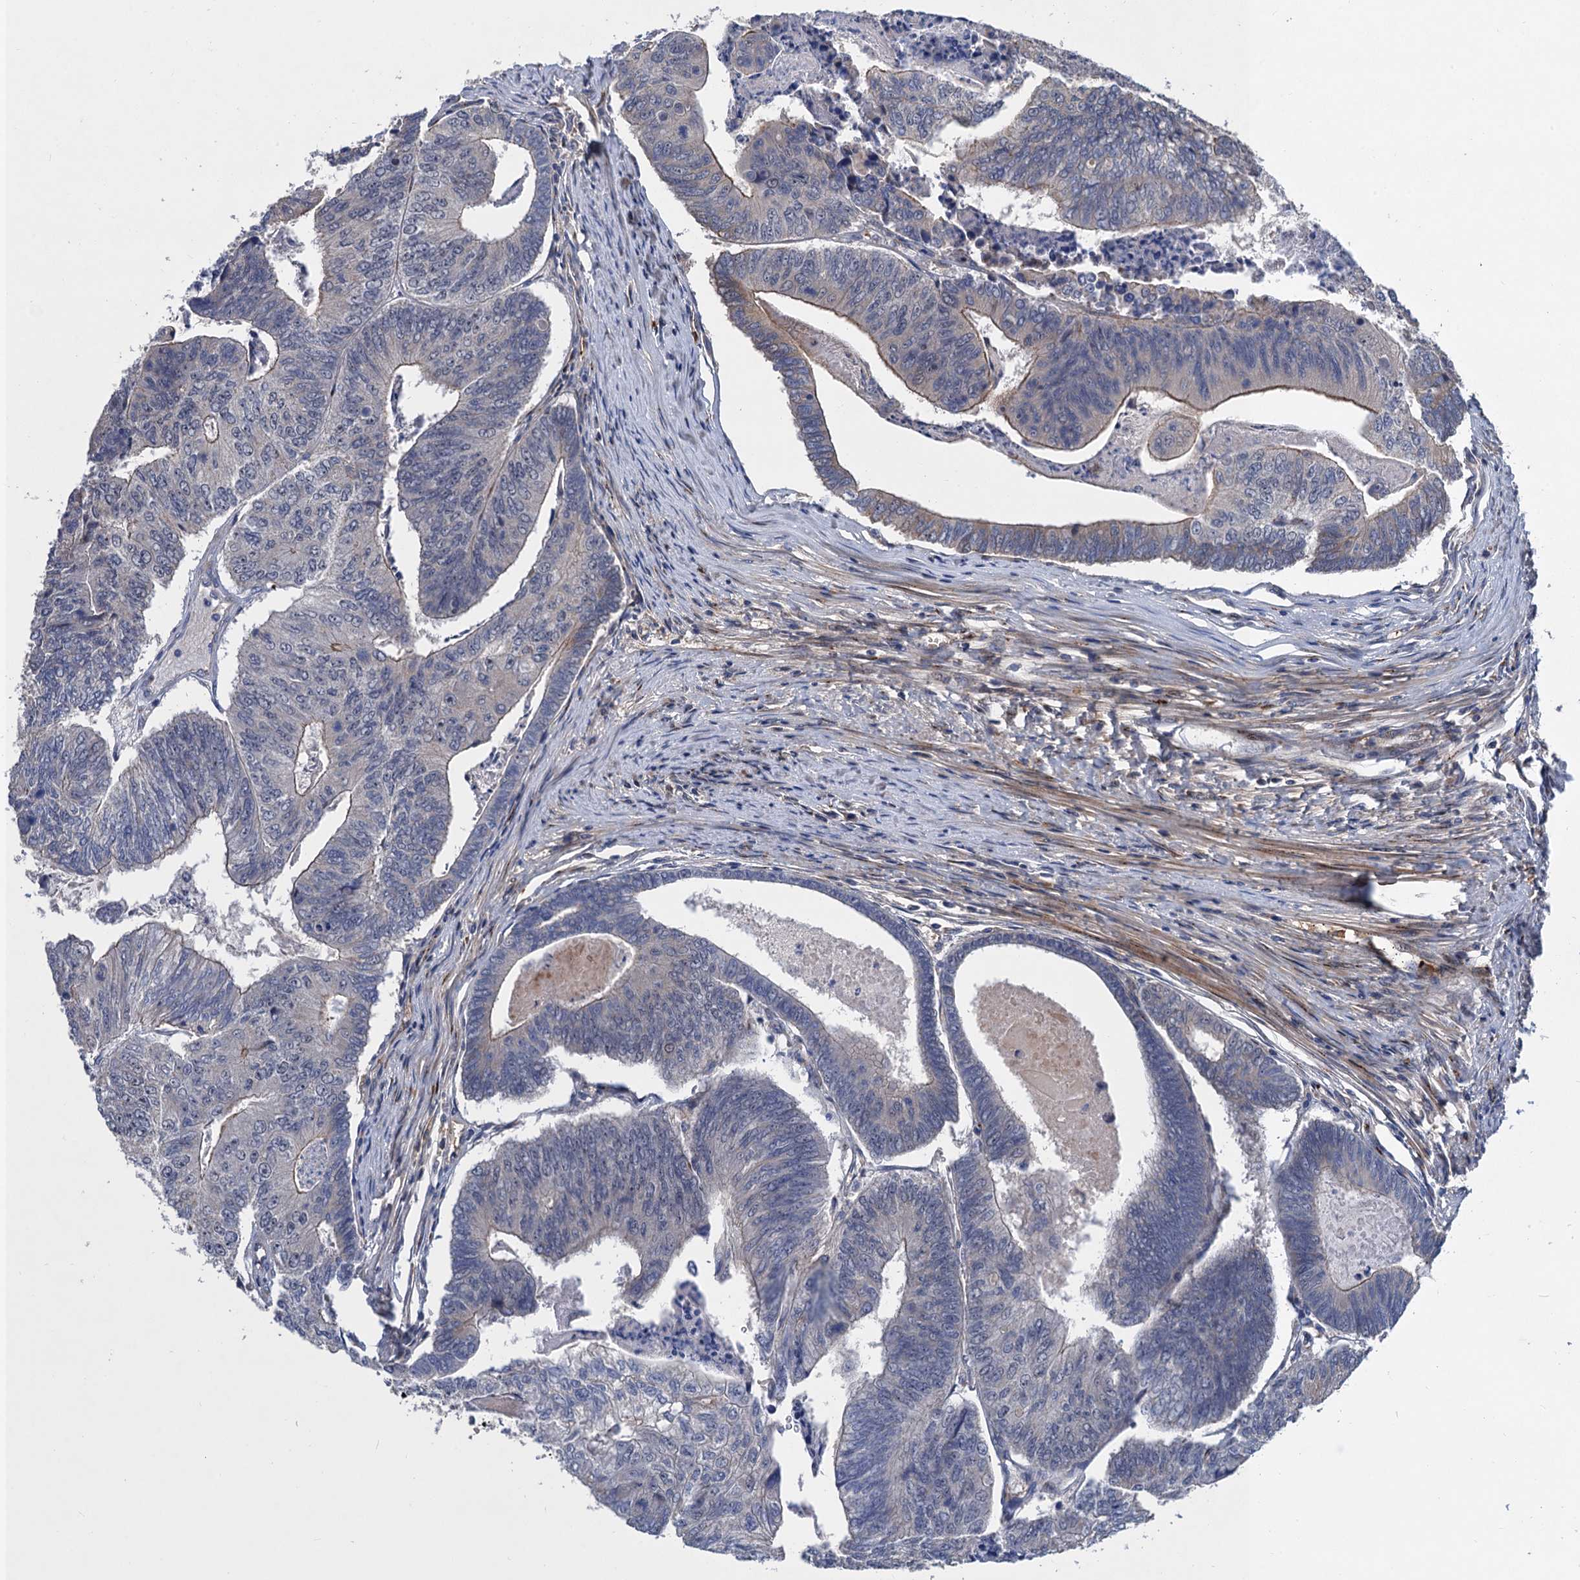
{"staining": {"intensity": "moderate", "quantity": "<25%", "location": "cytoplasmic/membranous"}, "tissue": "colorectal cancer", "cell_type": "Tumor cells", "image_type": "cancer", "snomed": [{"axis": "morphology", "description": "Adenocarcinoma, NOS"}, {"axis": "topography", "description": "Colon"}], "caption": "Protein positivity by immunohistochemistry shows moderate cytoplasmic/membranous positivity in approximately <25% of tumor cells in colorectal cancer.", "gene": "TRAF7", "patient": {"sex": "female", "age": 67}}